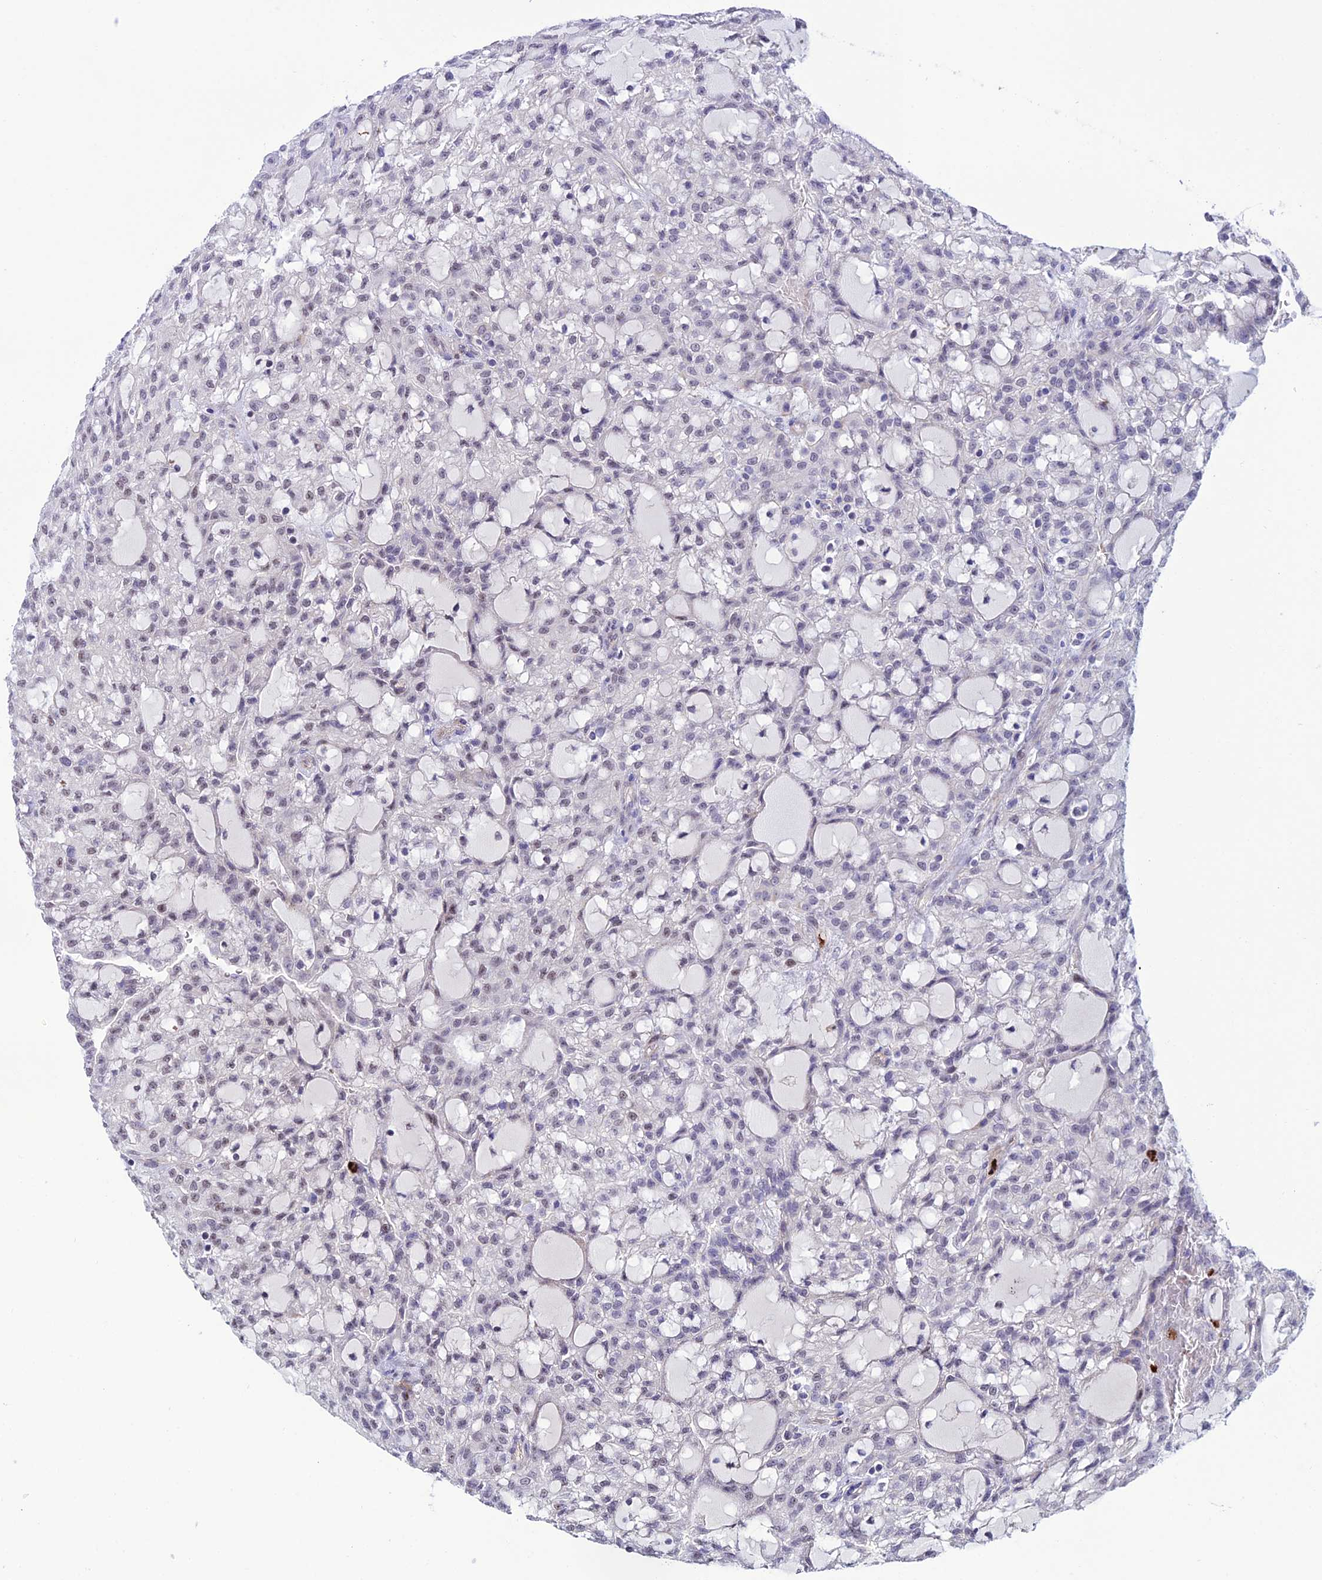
{"staining": {"intensity": "weak", "quantity": "<25%", "location": "nuclear"}, "tissue": "renal cancer", "cell_type": "Tumor cells", "image_type": "cancer", "snomed": [{"axis": "morphology", "description": "Adenocarcinoma, NOS"}, {"axis": "topography", "description": "Kidney"}], "caption": "Tumor cells are negative for brown protein staining in adenocarcinoma (renal). (IHC, brightfield microscopy, high magnification).", "gene": "COL6A6", "patient": {"sex": "male", "age": 63}}